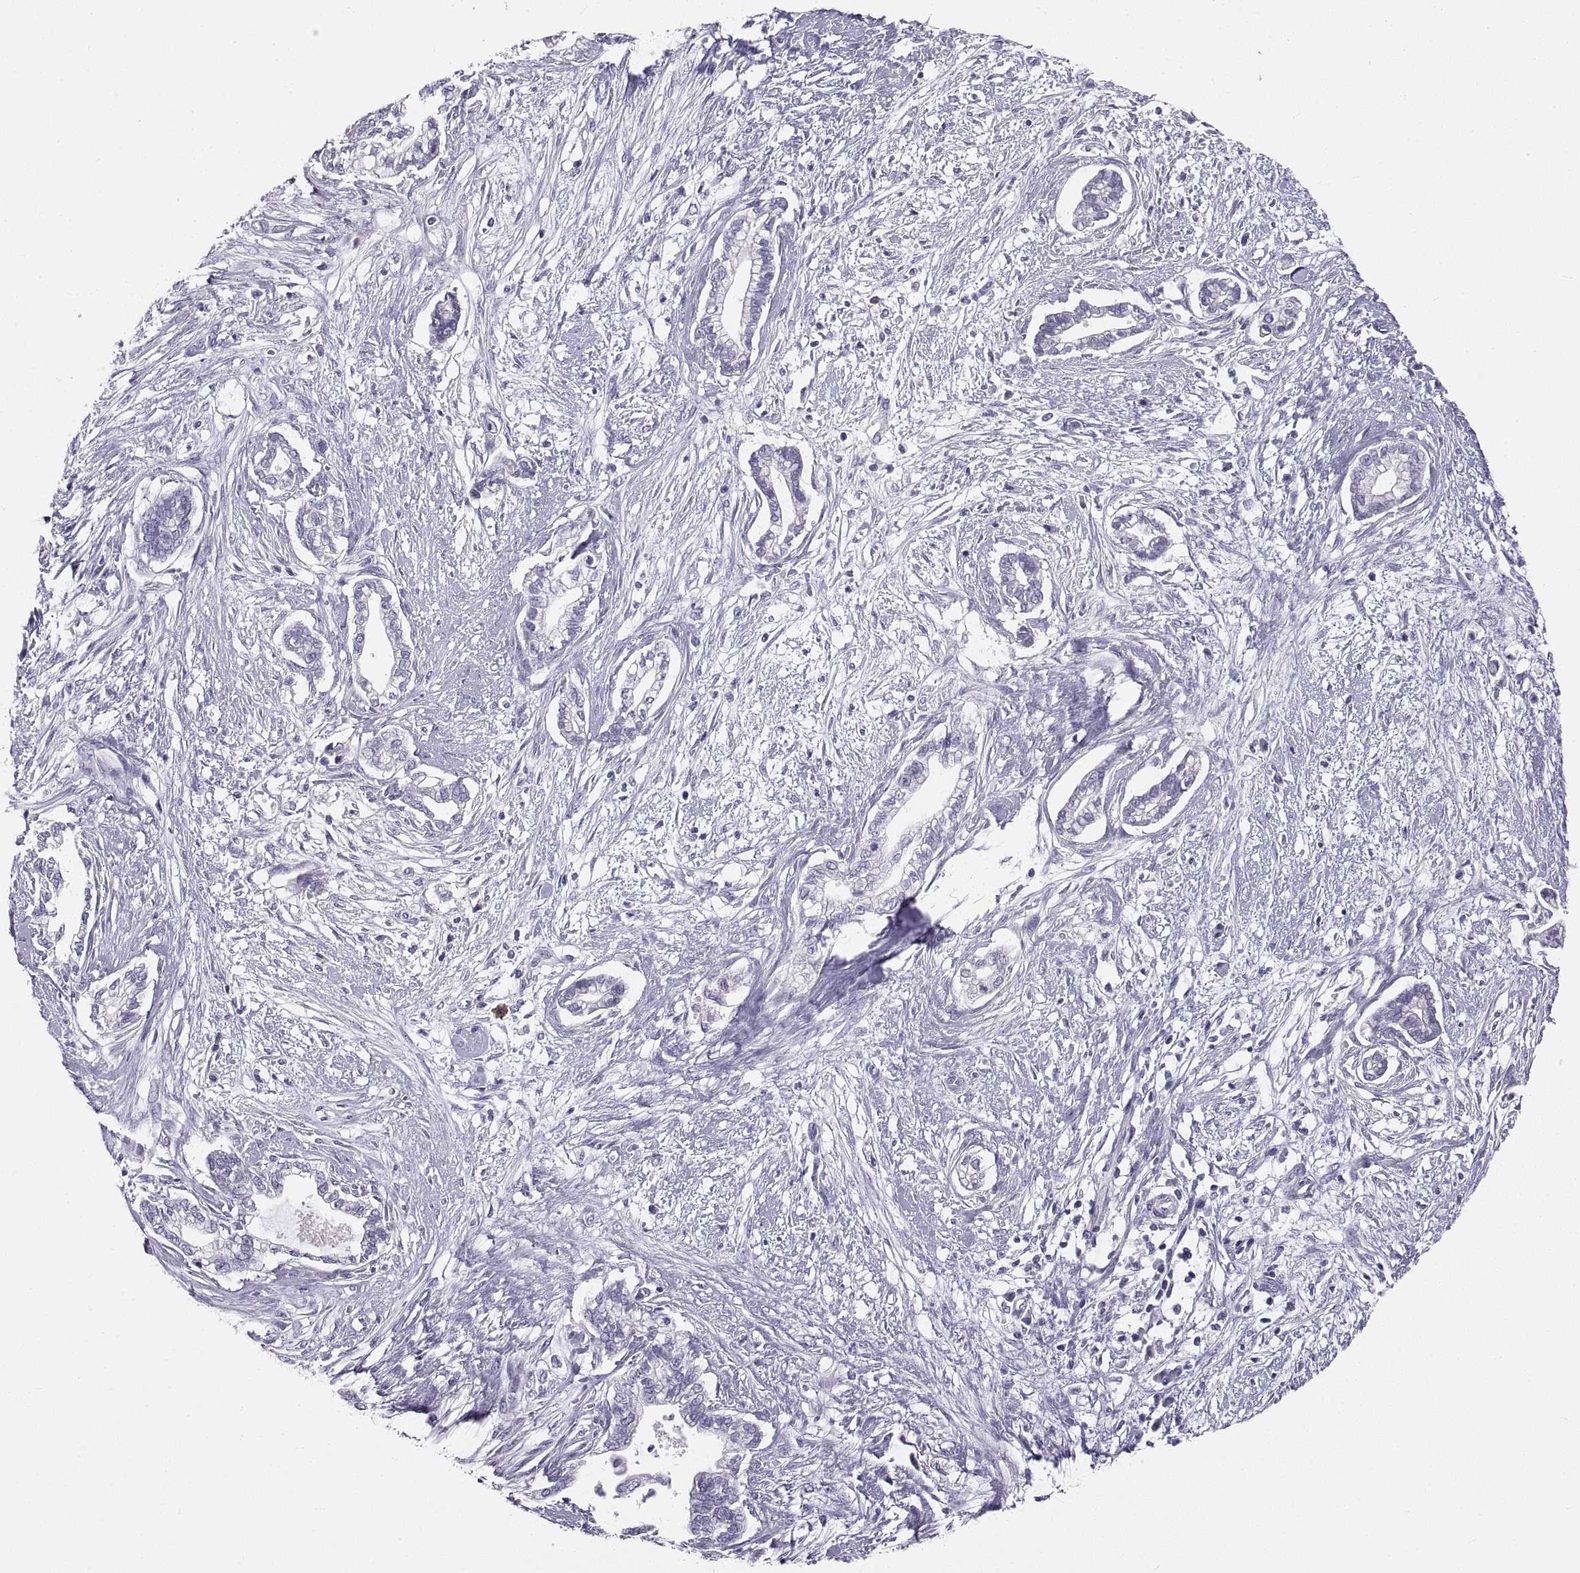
{"staining": {"intensity": "negative", "quantity": "none", "location": "none"}, "tissue": "cervical cancer", "cell_type": "Tumor cells", "image_type": "cancer", "snomed": [{"axis": "morphology", "description": "Adenocarcinoma, NOS"}, {"axis": "topography", "description": "Cervix"}], "caption": "IHC image of human adenocarcinoma (cervical) stained for a protein (brown), which reveals no positivity in tumor cells. Brightfield microscopy of immunohistochemistry stained with DAB (brown) and hematoxylin (blue), captured at high magnification.", "gene": "CRYBB3", "patient": {"sex": "female", "age": 62}}